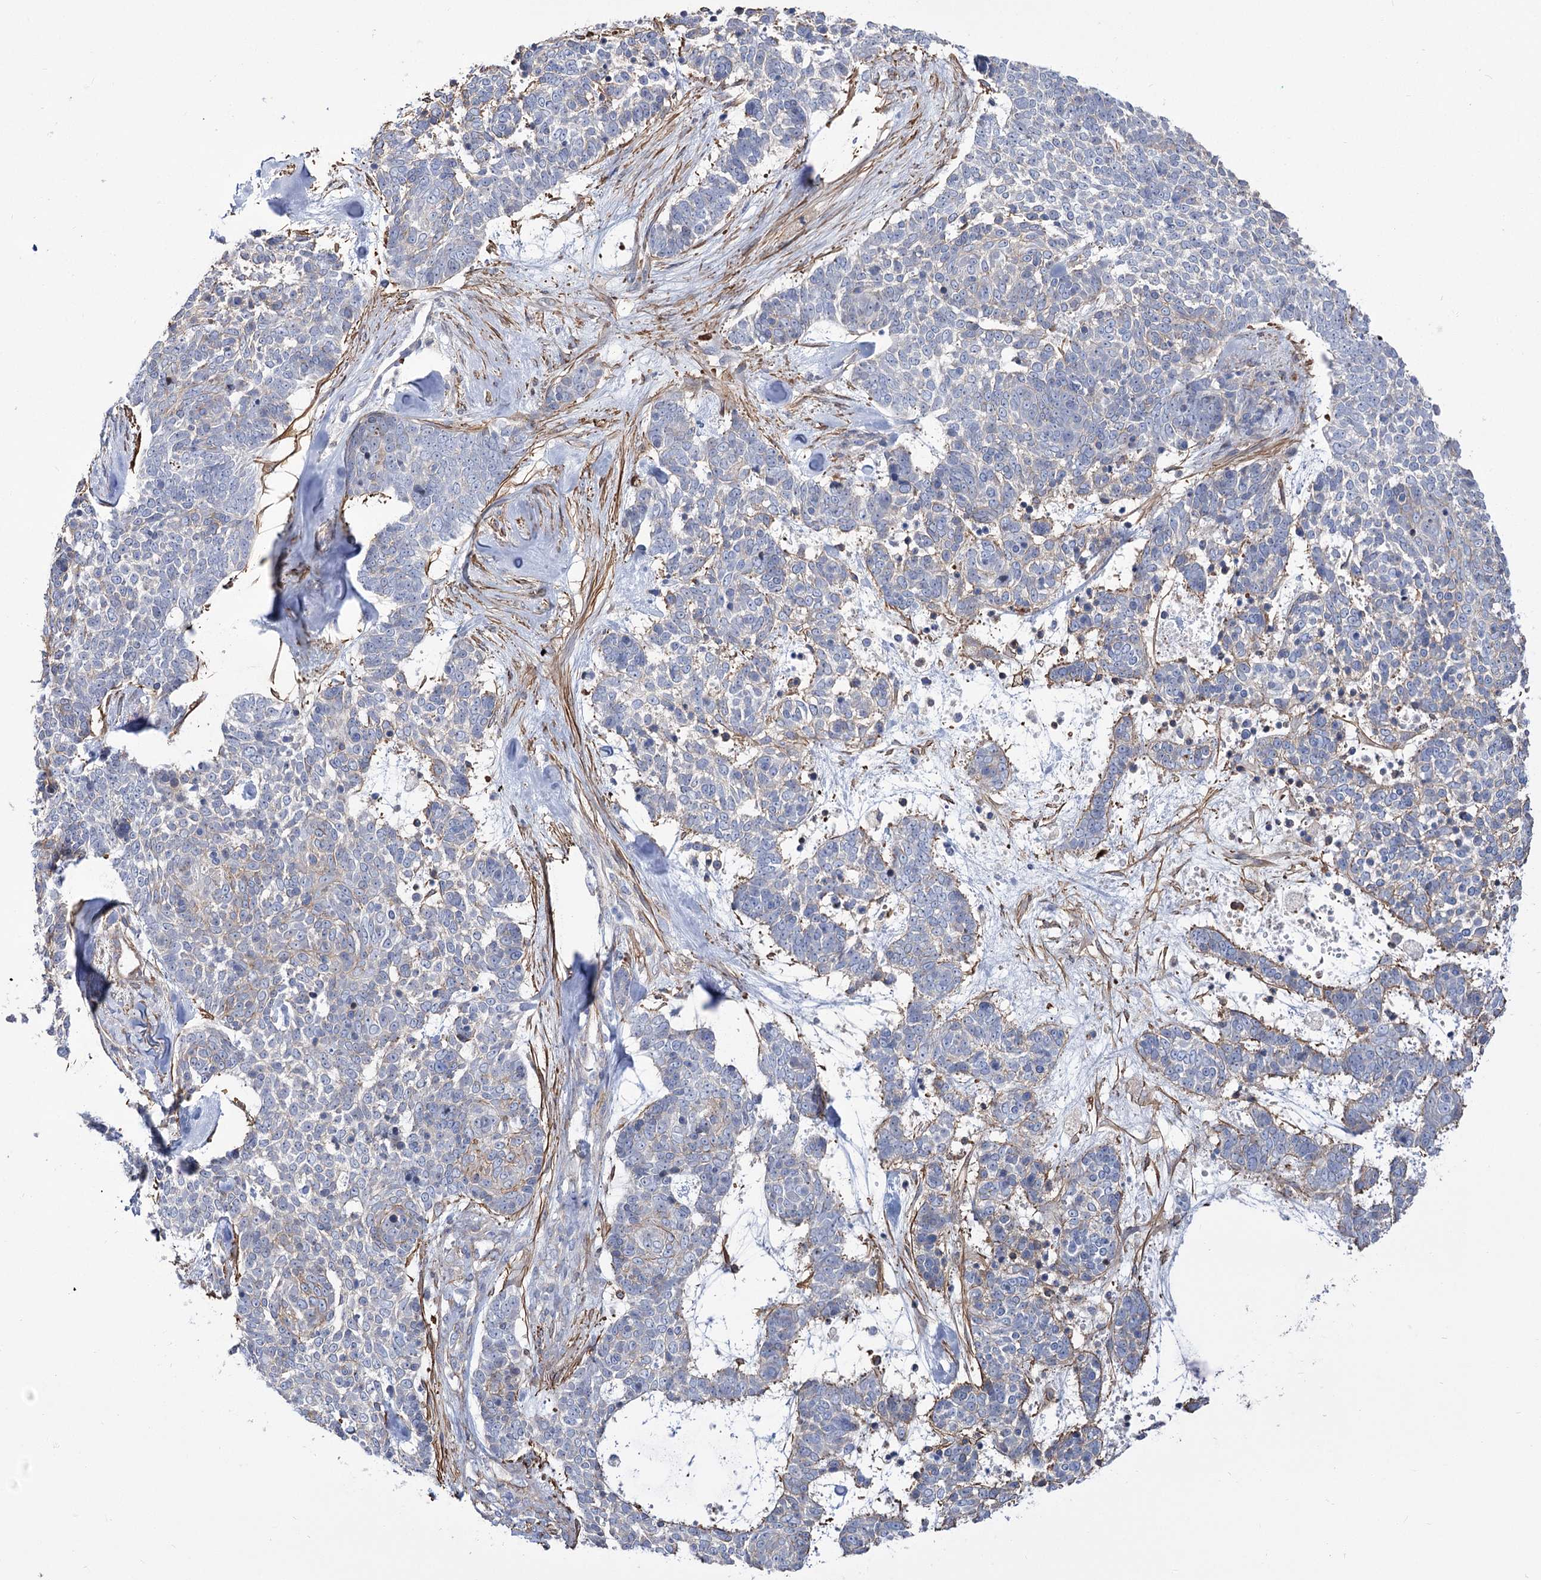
{"staining": {"intensity": "negative", "quantity": "none", "location": "none"}, "tissue": "skin cancer", "cell_type": "Tumor cells", "image_type": "cancer", "snomed": [{"axis": "morphology", "description": "Basal cell carcinoma"}, {"axis": "topography", "description": "Skin"}], "caption": "IHC histopathology image of neoplastic tissue: skin cancer stained with DAB reveals no significant protein staining in tumor cells. (Stains: DAB (3,3'-diaminobenzidine) immunohistochemistry (IHC) with hematoxylin counter stain, Microscopy: brightfield microscopy at high magnification).", "gene": "WASHC3", "patient": {"sex": "female", "age": 81}}